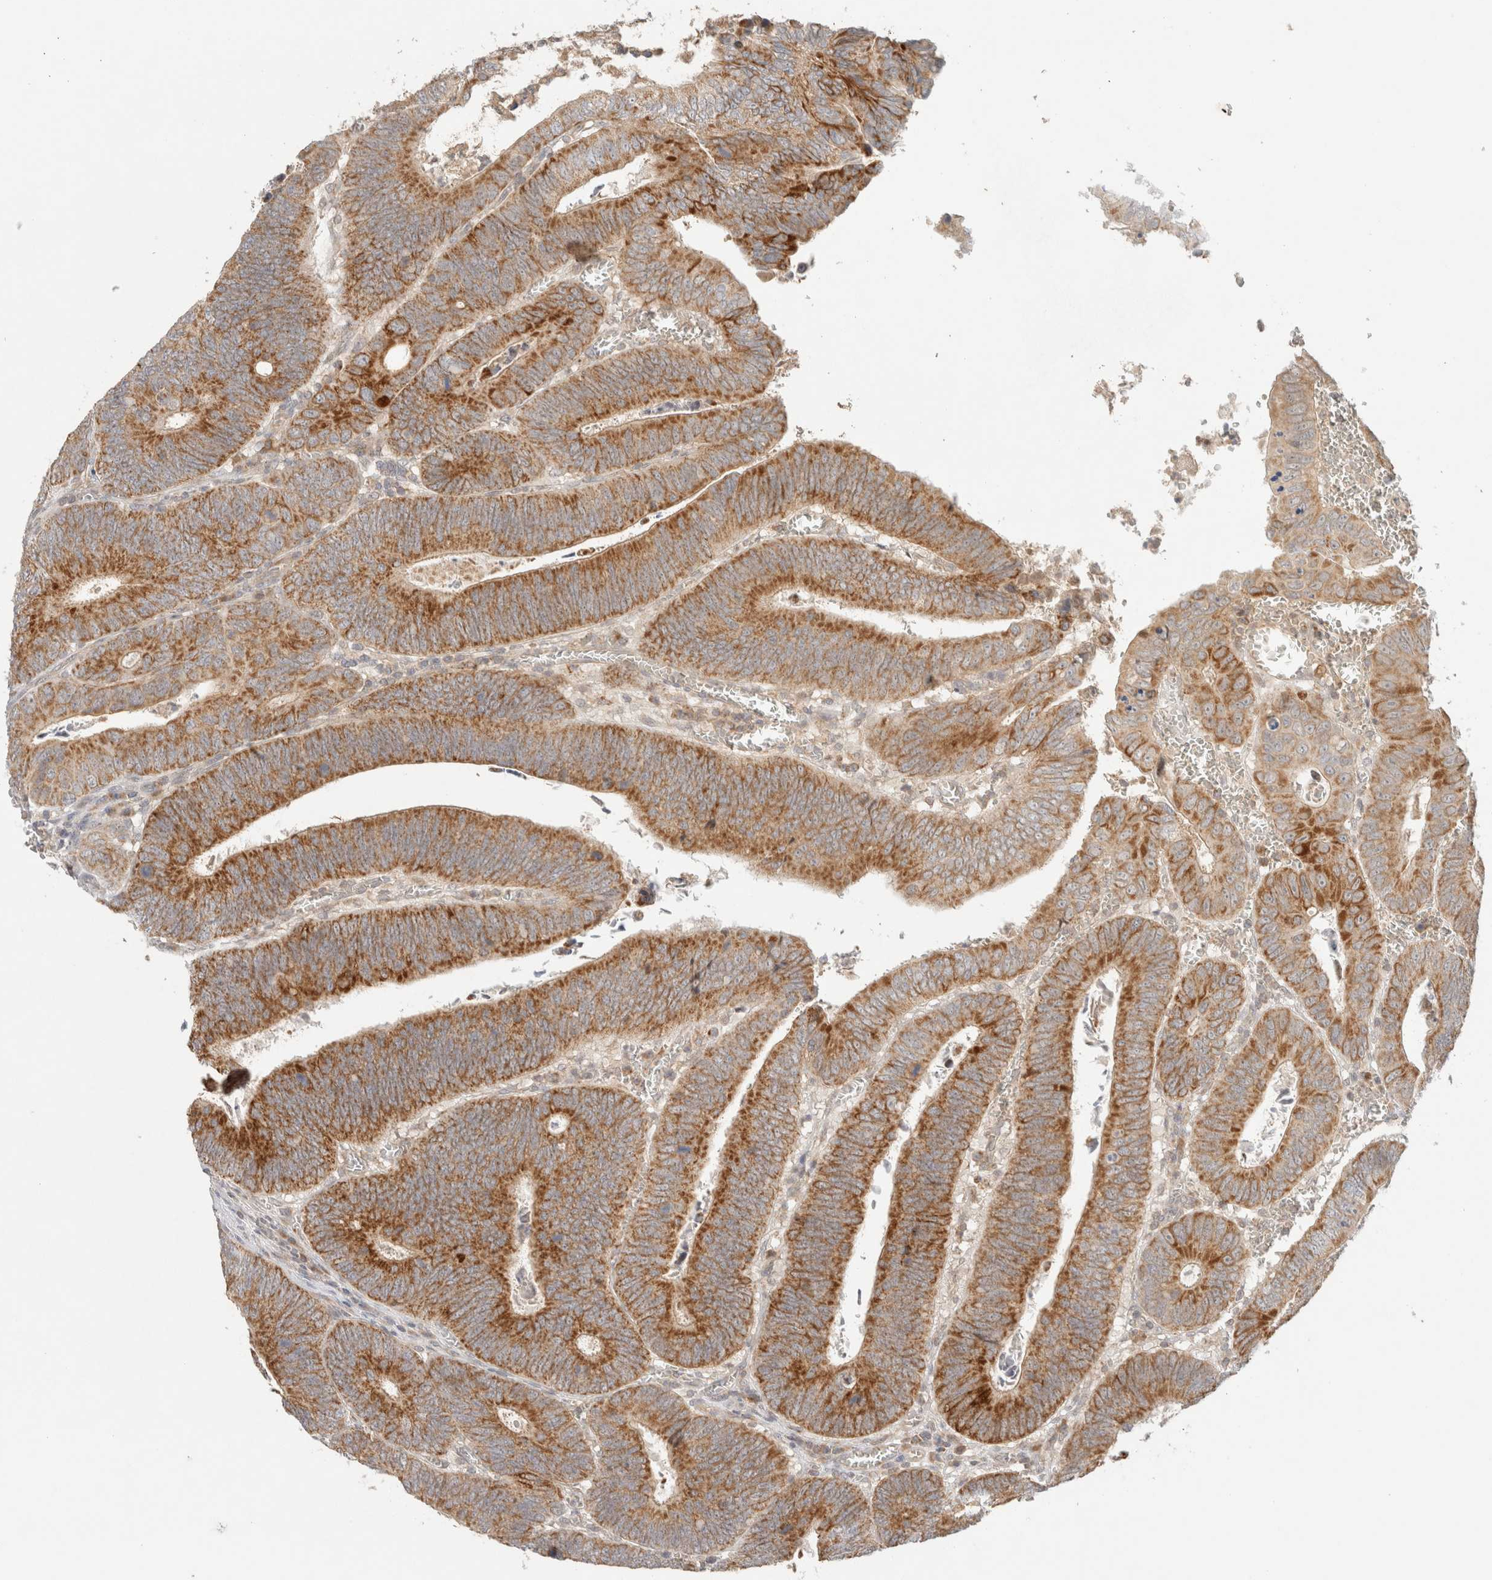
{"staining": {"intensity": "strong", "quantity": ">75%", "location": "cytoplasmic/membranous"}, "tissue": "colorectal cancer", "cell_type": "Tumor cells", "image_type": "cancer", "snomed": [{"axis": "morphology", "description": "Inflammation, NOS"}, {"axis": "morphology", "description": "Adenocarcinoma, NOS"}, {"axis": "topography", "description": "Colon"}], "caption": "The photomicrograph displays staining of colorectal cancer (adenocarcinoma), revealing strong cytoplasmic/membranous protein positivity (brown color) within tumor cells.", "gene": "MRM3", "patient": {"sex": "male", "age": 72}}